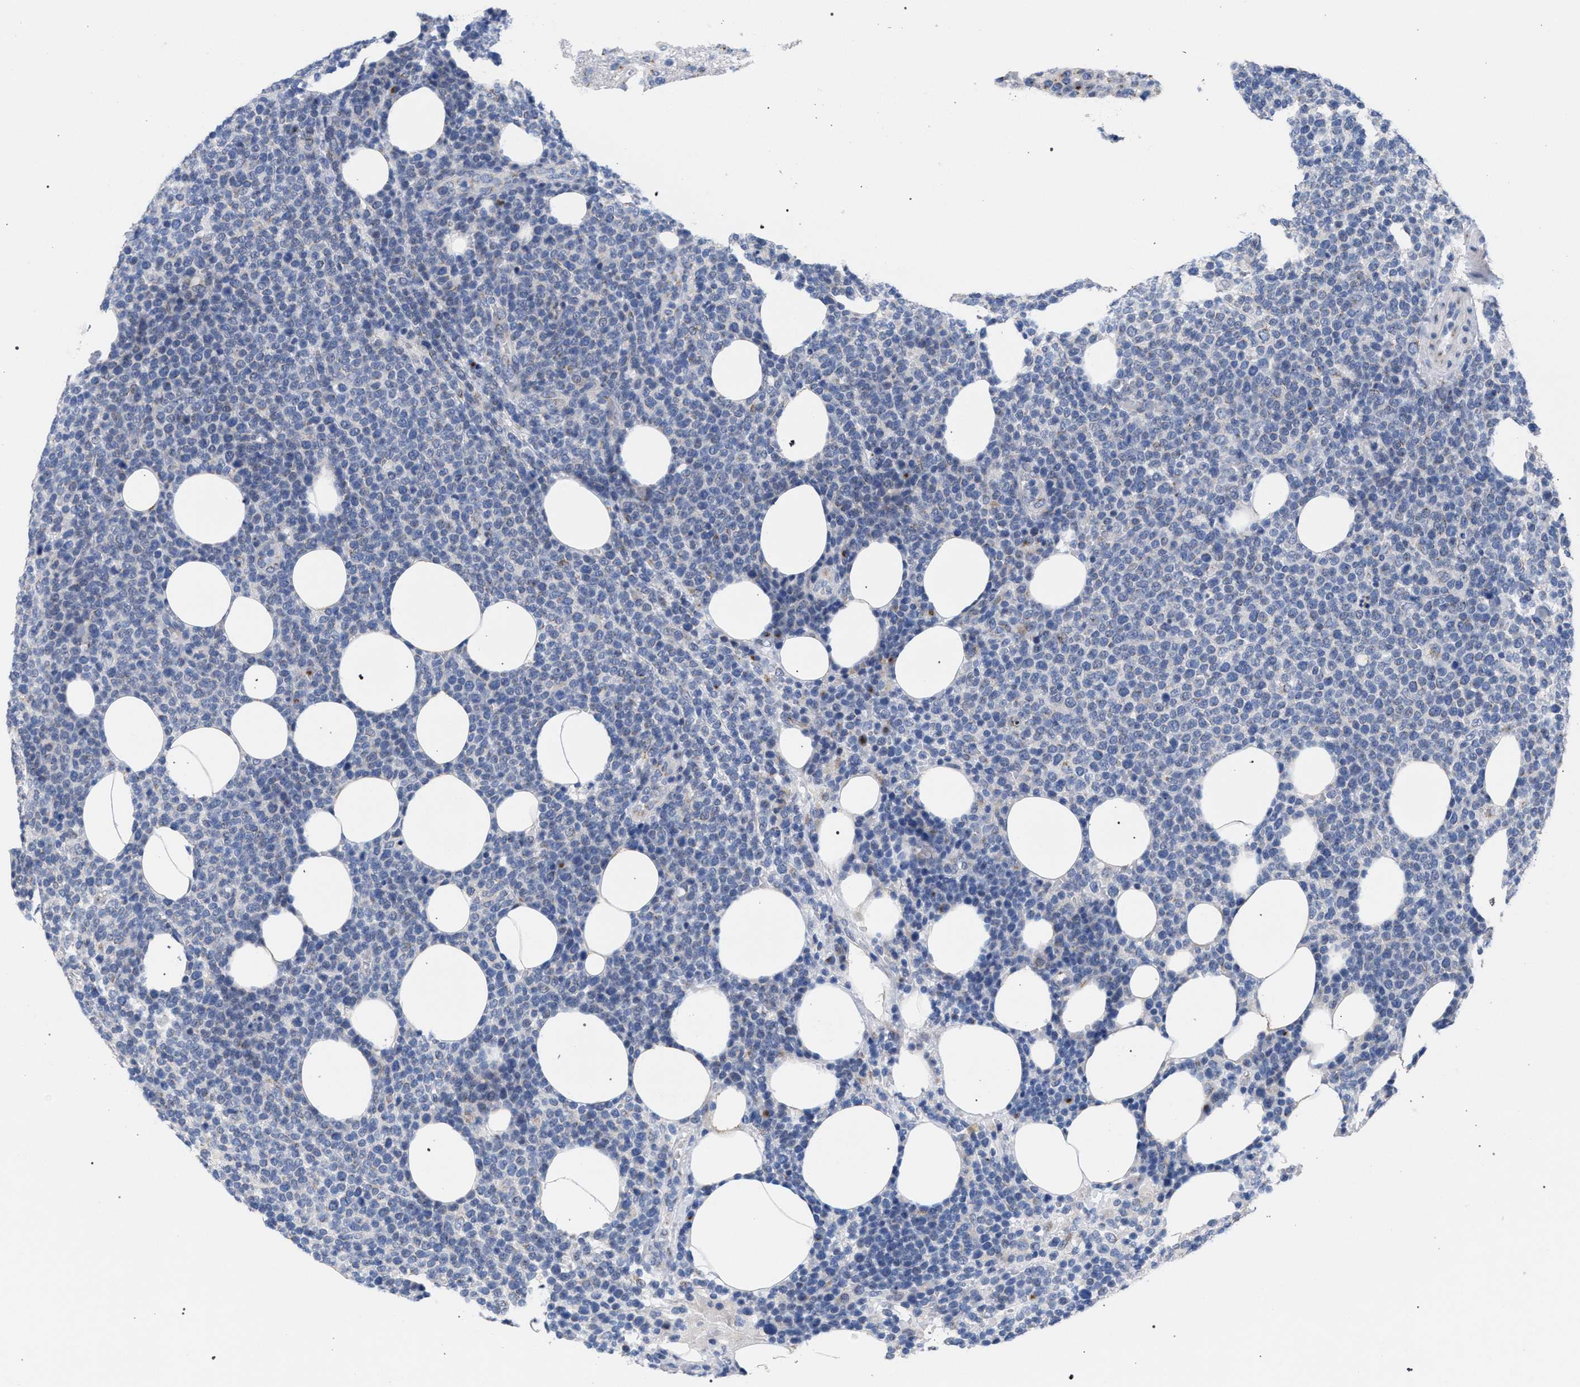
{"staining": {"intensity": "negative", "quantity": "none", "location": "none"}, "tissue": "lymphoma", "cell_type": "Tumor cells", "image_type": "cancer", "snomed": [{"axis": "morphology", "description": "Malignant lymphoma, non-Hodgkin's type, High grade"}, {"axis": "topography", "description": "Lymph node"}], "caption": "This is a image of immunohistochemistry (IHC) staining of malignant lymphoma, non-Hodgkin's type (high-grade), which shows no expression in tumor cells.", "gene": "GOLGA2", "patient": {"sex": "male", "age": 61}}